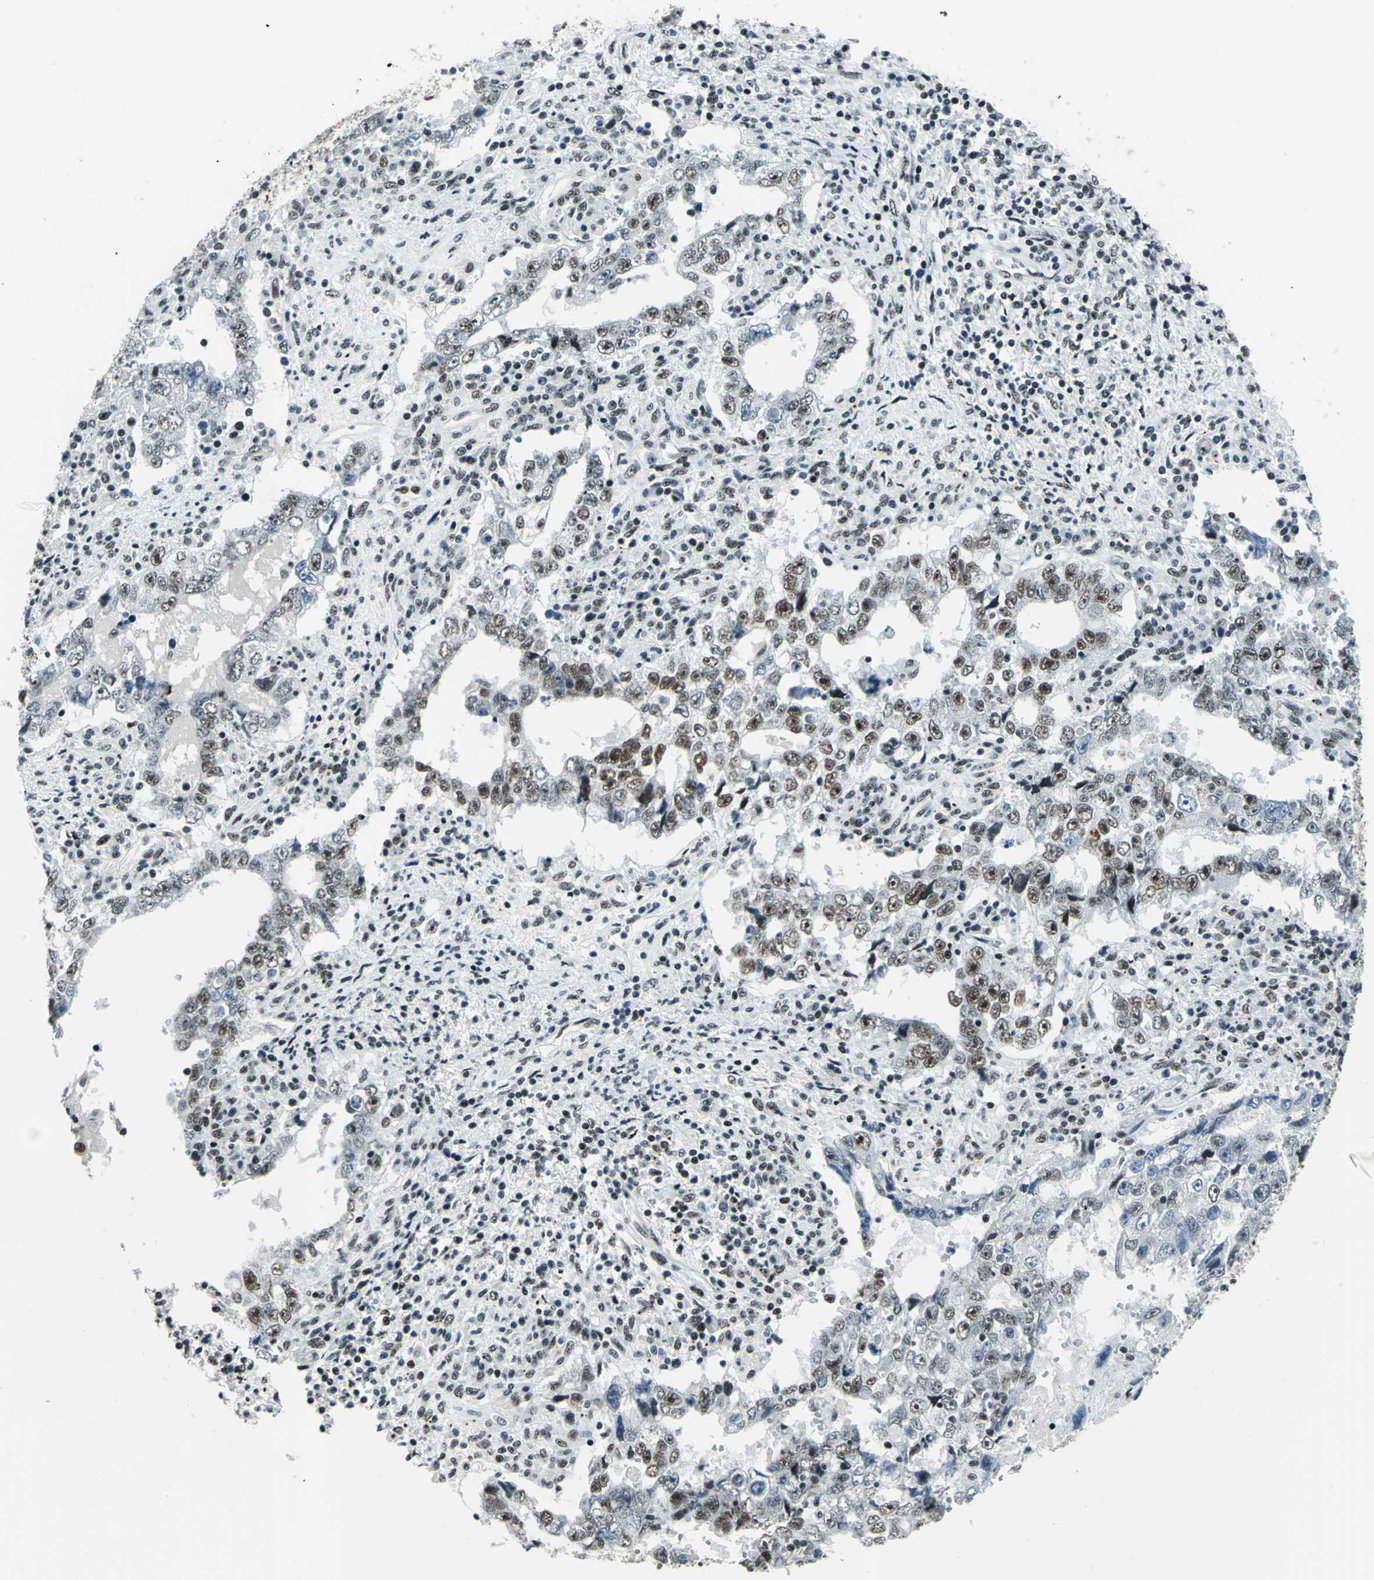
{"staining": {"intensity": "strong", "quantity": ">75%", "location": "nuclear"}, "tissue": "testis cancer", "cell_type": "Tumor cells", "image_type": "cancer", "snomed": [{"axis": "morphology", "description": "Carcinoma, Embryonal, NOS"}, {"axis": "topography", "description": "Testis"}], "caption": "Immunohistochemical staining of human embryonal carcinoma (testis) demonstrates strong nuclear protein expression in approximately >75% of tumor cells.", "gene": "KAT6B", "patient": {"sex": "male", "age": 26}}